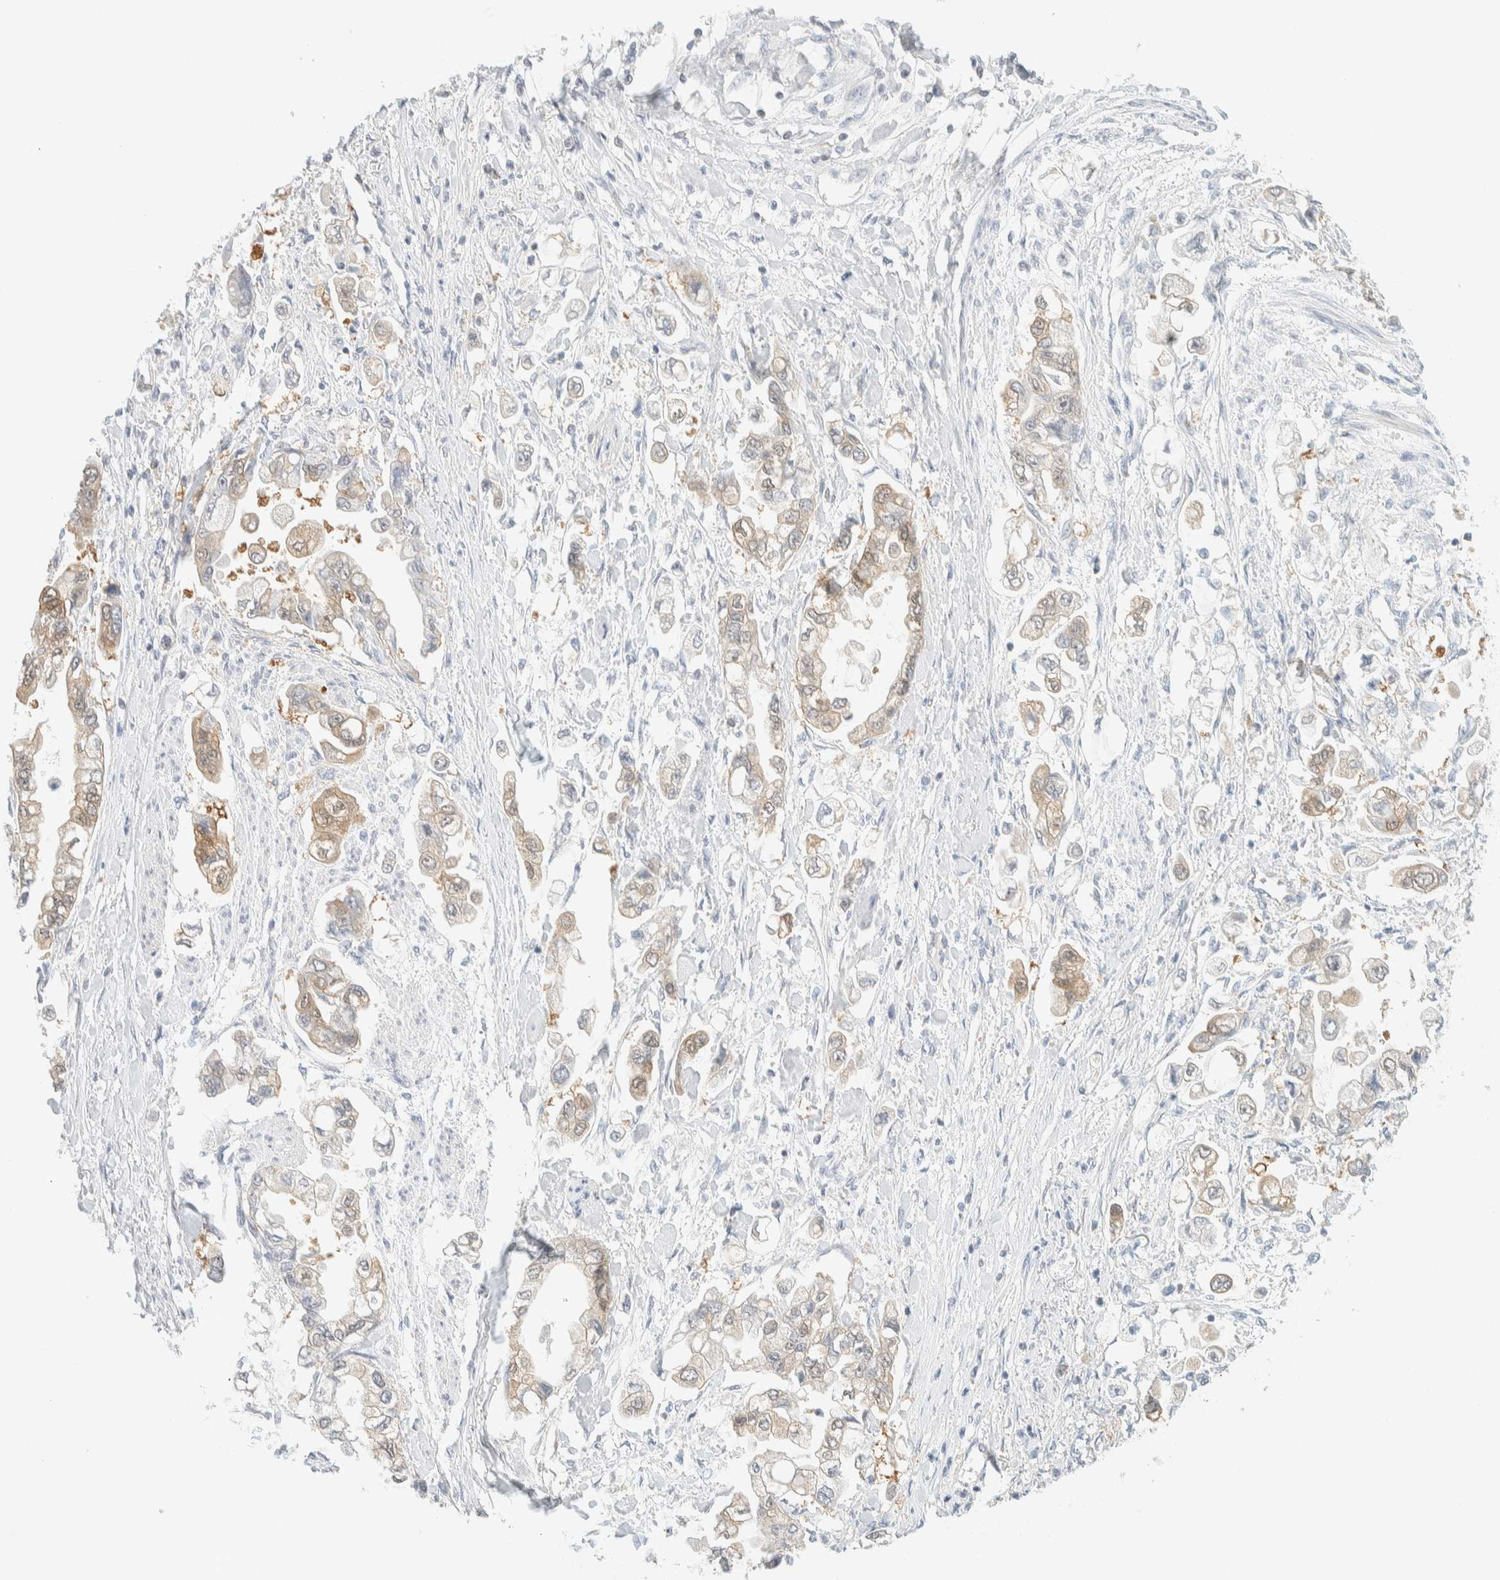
{"staining": {"intensity": "weak", "quantity": "25%-75%", "location": "cytoplasmic/membranous"}, "tissue": "stomach cancer", "cell_type": "Tumor cells", "image_type": "cancer", "snomed": [{"axis": "morphology", "description": "Normal tissue, NOS"}, {"axis": "morphology", "description": "Adenocarcinoma, NOS"}, {"axis": "topography", "description": "Stomach"}], "caption": "Stomach cancer (adenocarcinoma) stained for a protein shows weak cytoplasmic/membranous positivity in tumor cells.", "gene": "PCYT2", "patient": {"sex": "male", "age": 62}}